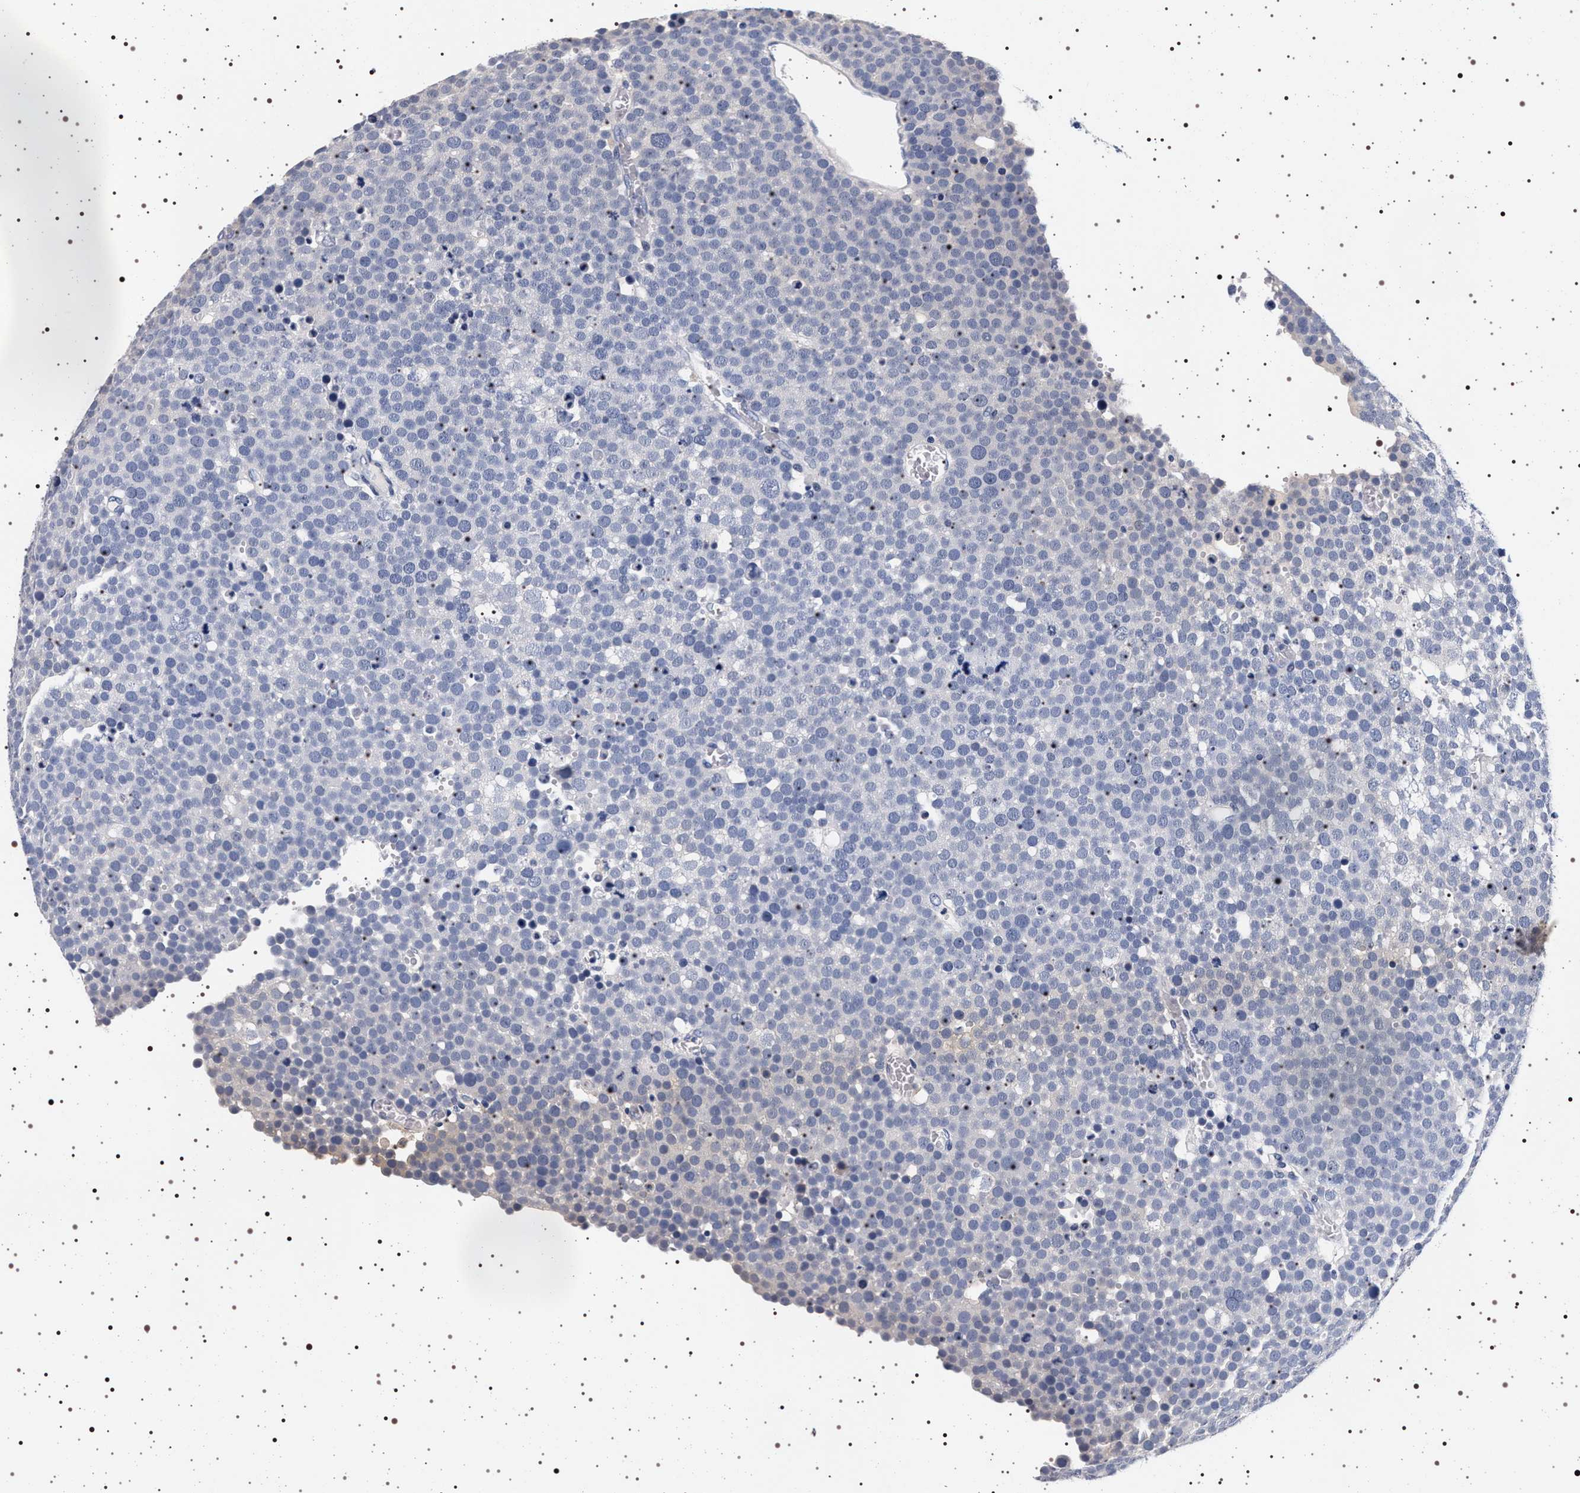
{"staining": {"intensity": "negative", "quantity": "none", "location": "none"}, "tissue": "testis cancer", "cell_type": "Tumor cells", "image_type": "cancer", "snomed": [{"axis": "morphology", "description": "Seminoma, NOS"}, {"axis": "topography", "description": "Testis"}], "caption": "This is an IHC photomicrograph of testis cancer. There is no positivity in tumor cells.", "gene": "MAPK10", "patient": {"sex": "male", "age": 71}}